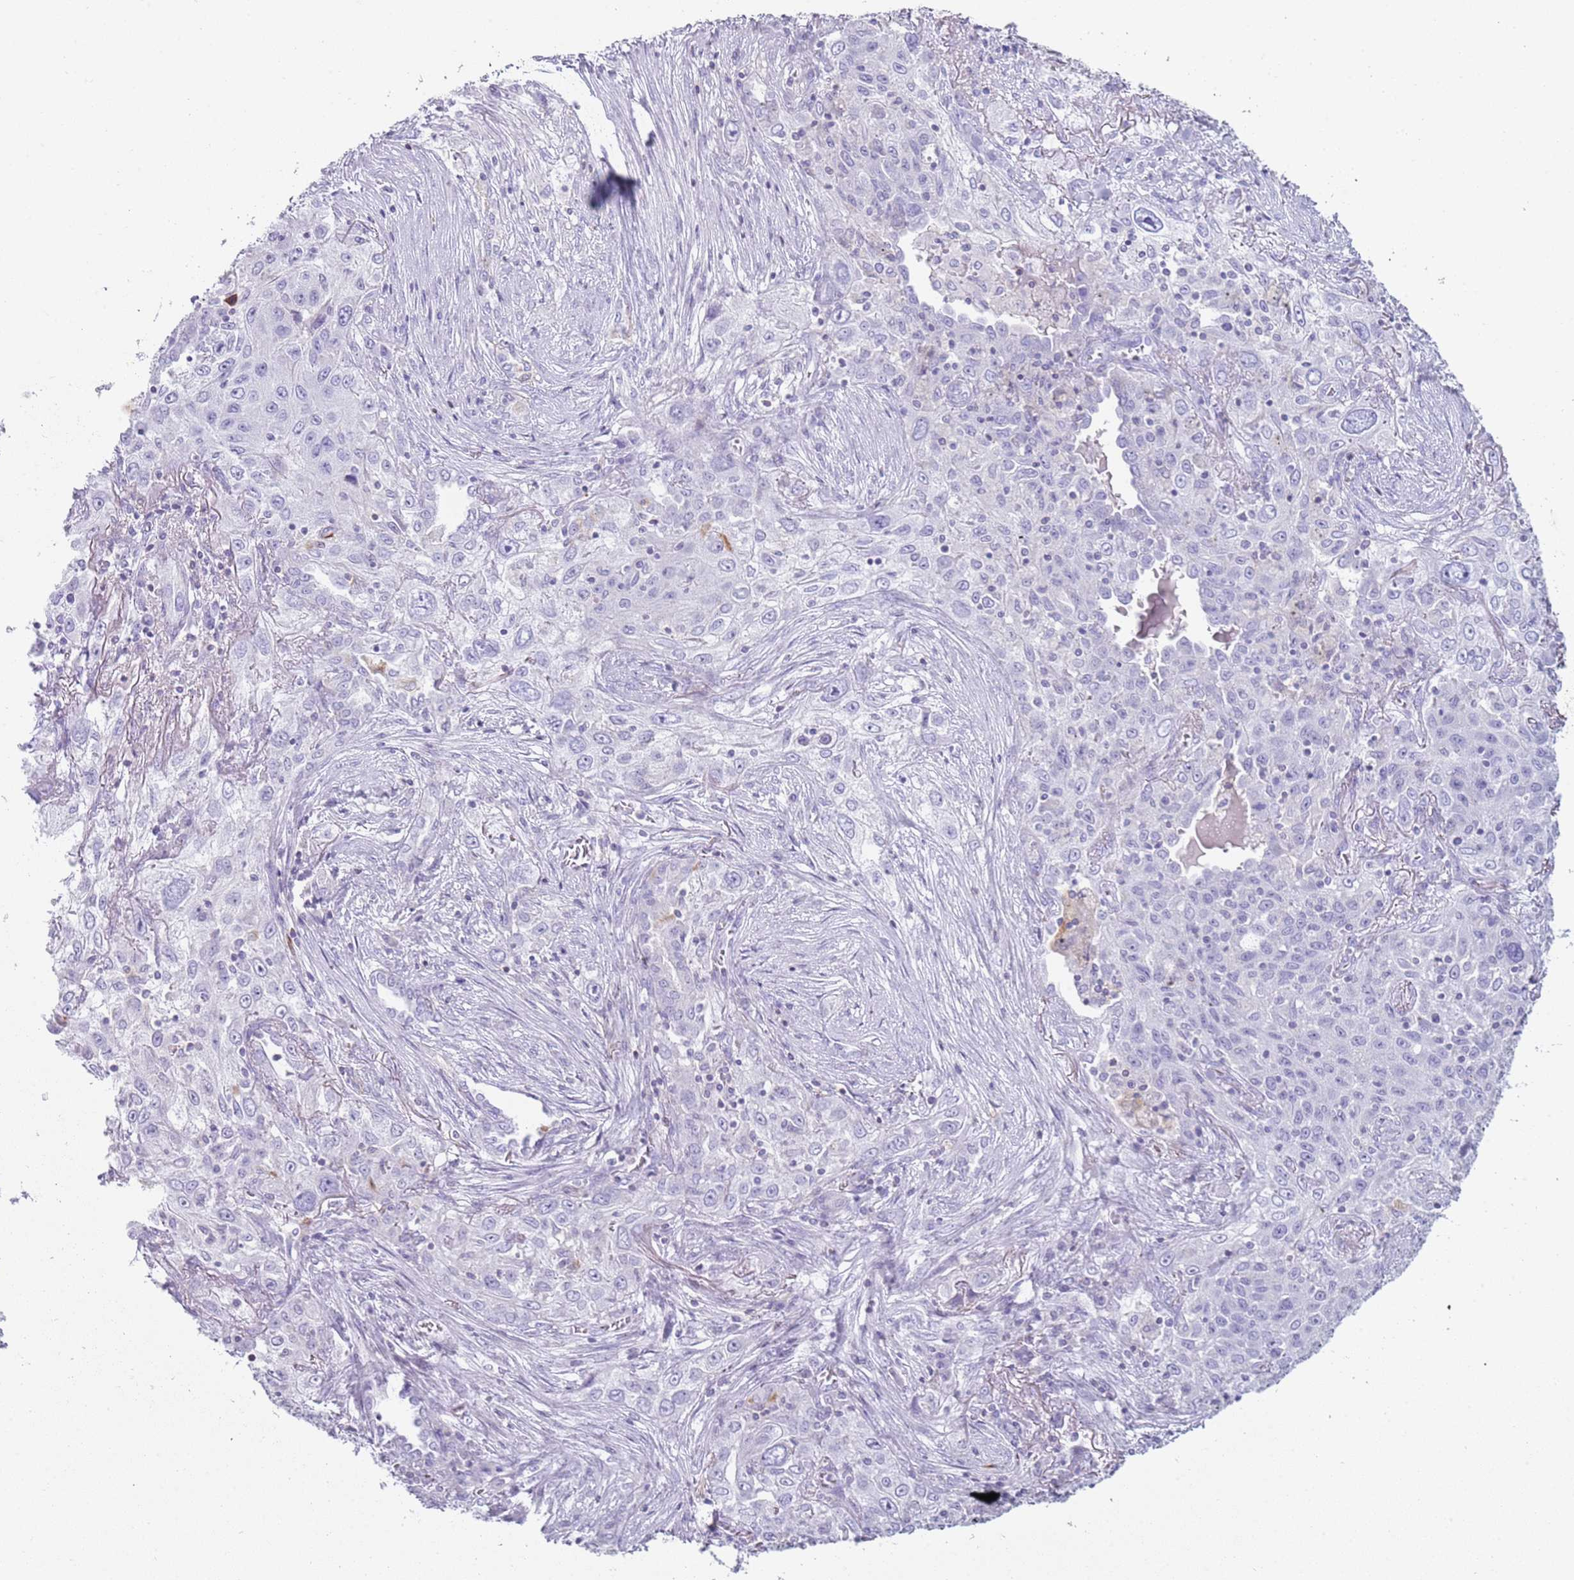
{"staining": {"intensity": "negative", "quantity": "none", "location": "none"}, "tissue": "lung cancer", "cell_type": "Tumor cells", "image_type": "cancer", "snomed": [{"axis": "morphology", "description": "Squamous cell carcinoma, NOS"}, {"axis": "topography", "description": "Lung"}], "caption": "Lung squamous cell carcinoma was stained to show a protein in brown. There is no significant staining in tumor cells. (Immunohistochemistry, brightfield microscopy, high magnification).", "gene": "NBPF20", "patient": {"sex": "female", "age": 69}}